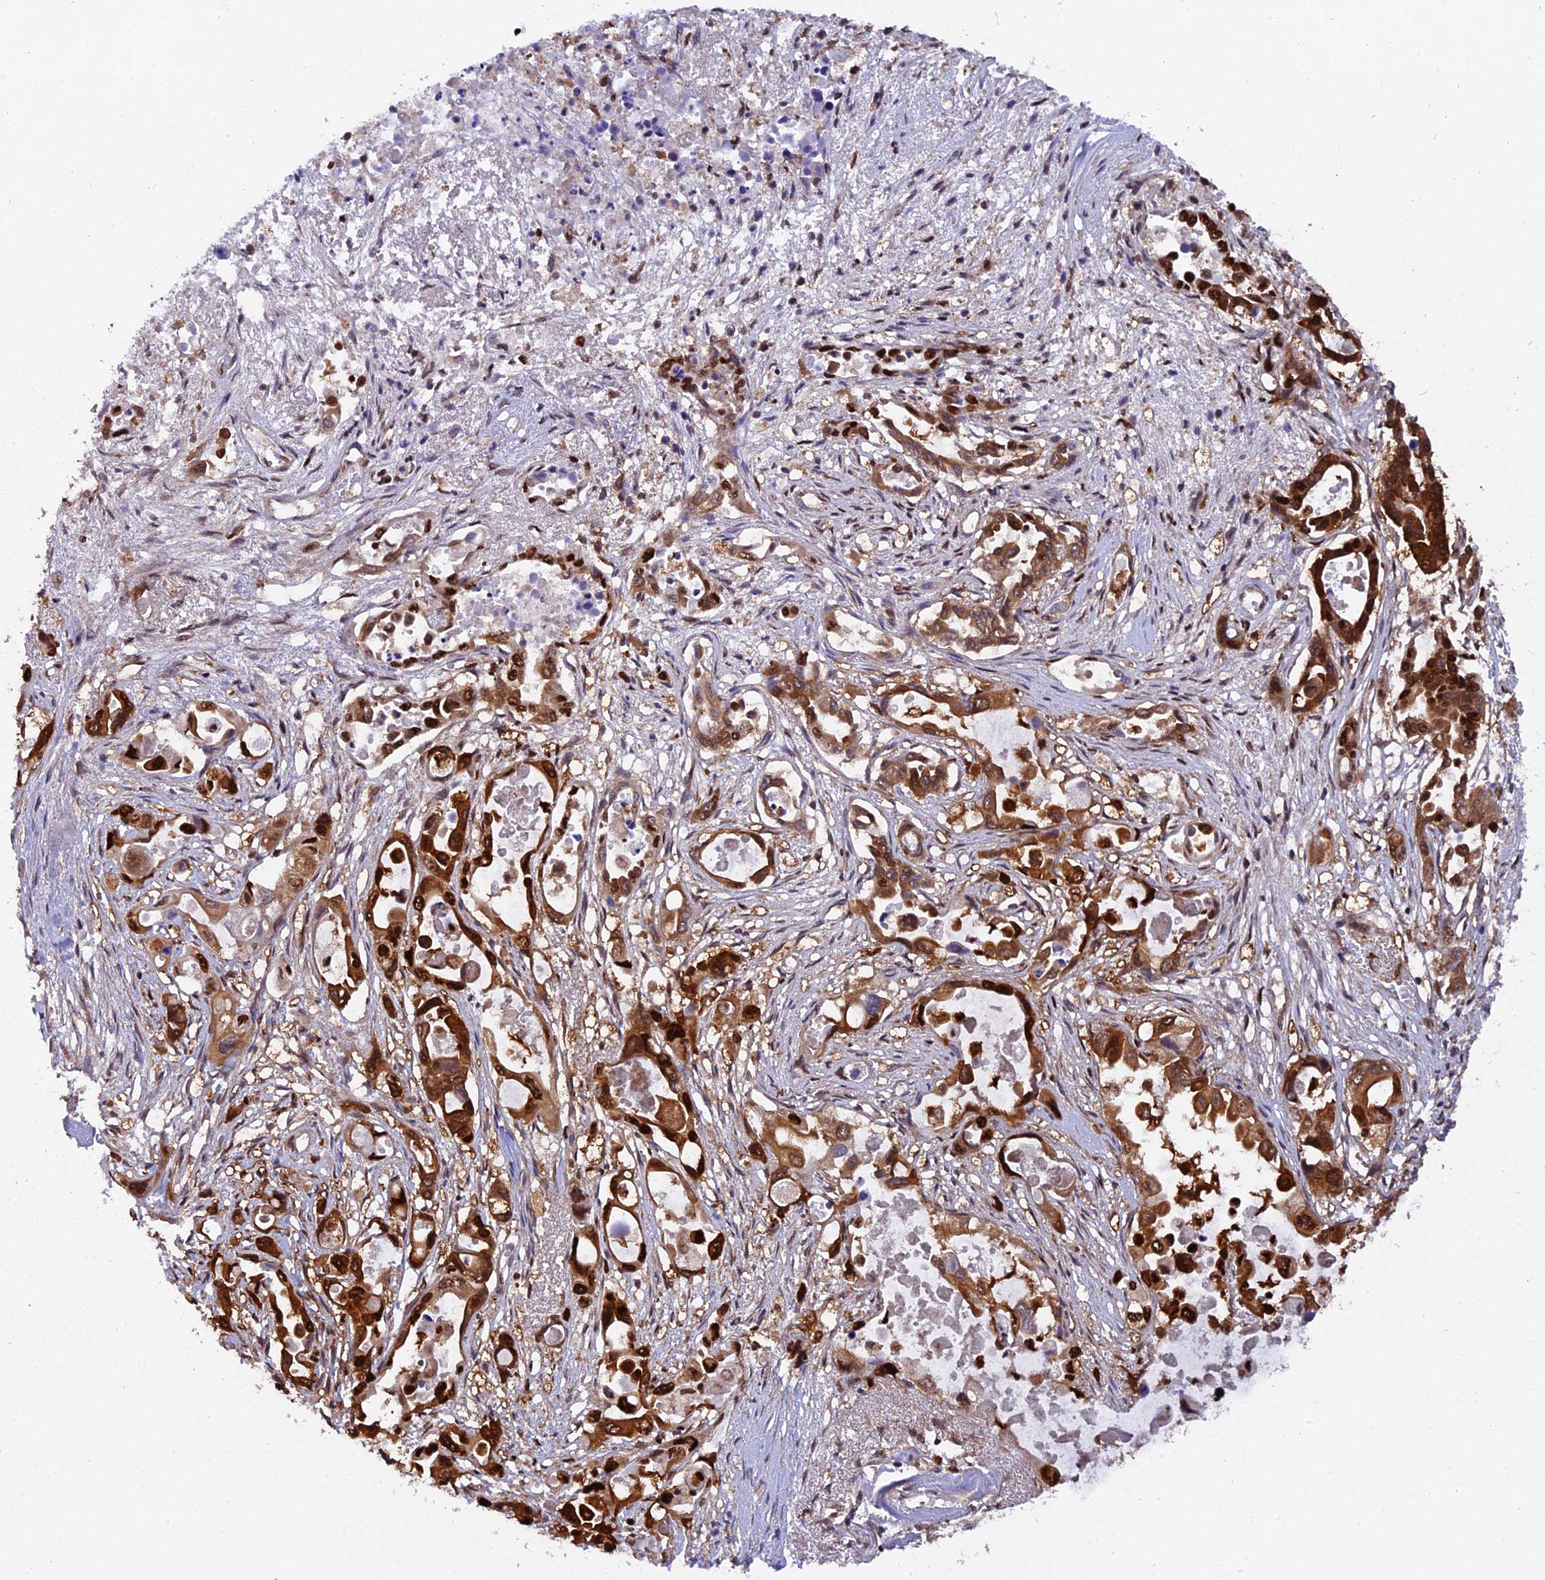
{"staining": {"intensity": "strong", "quantity": ">75%", "location": "cytoplasmic/membranous,nuclear"}, "tissue": "pancreatic cancer", "cell_type": "Tumor cells", "image_type": "cancer", "snomed": [{"axis": "morphology", "description": "Adenocarcinoma, NOS"}, {"axis": "topography", "description": "Pancreas"}], "caption": "Protein expression analysis of pancreatic adenocarcinoma exhibits strong cytoplasmic/membranous and nuclear expression in approximately >75% of tumor cells.", "gene": "RAMAC", "patient": {"sex": "male", "age": 92}}